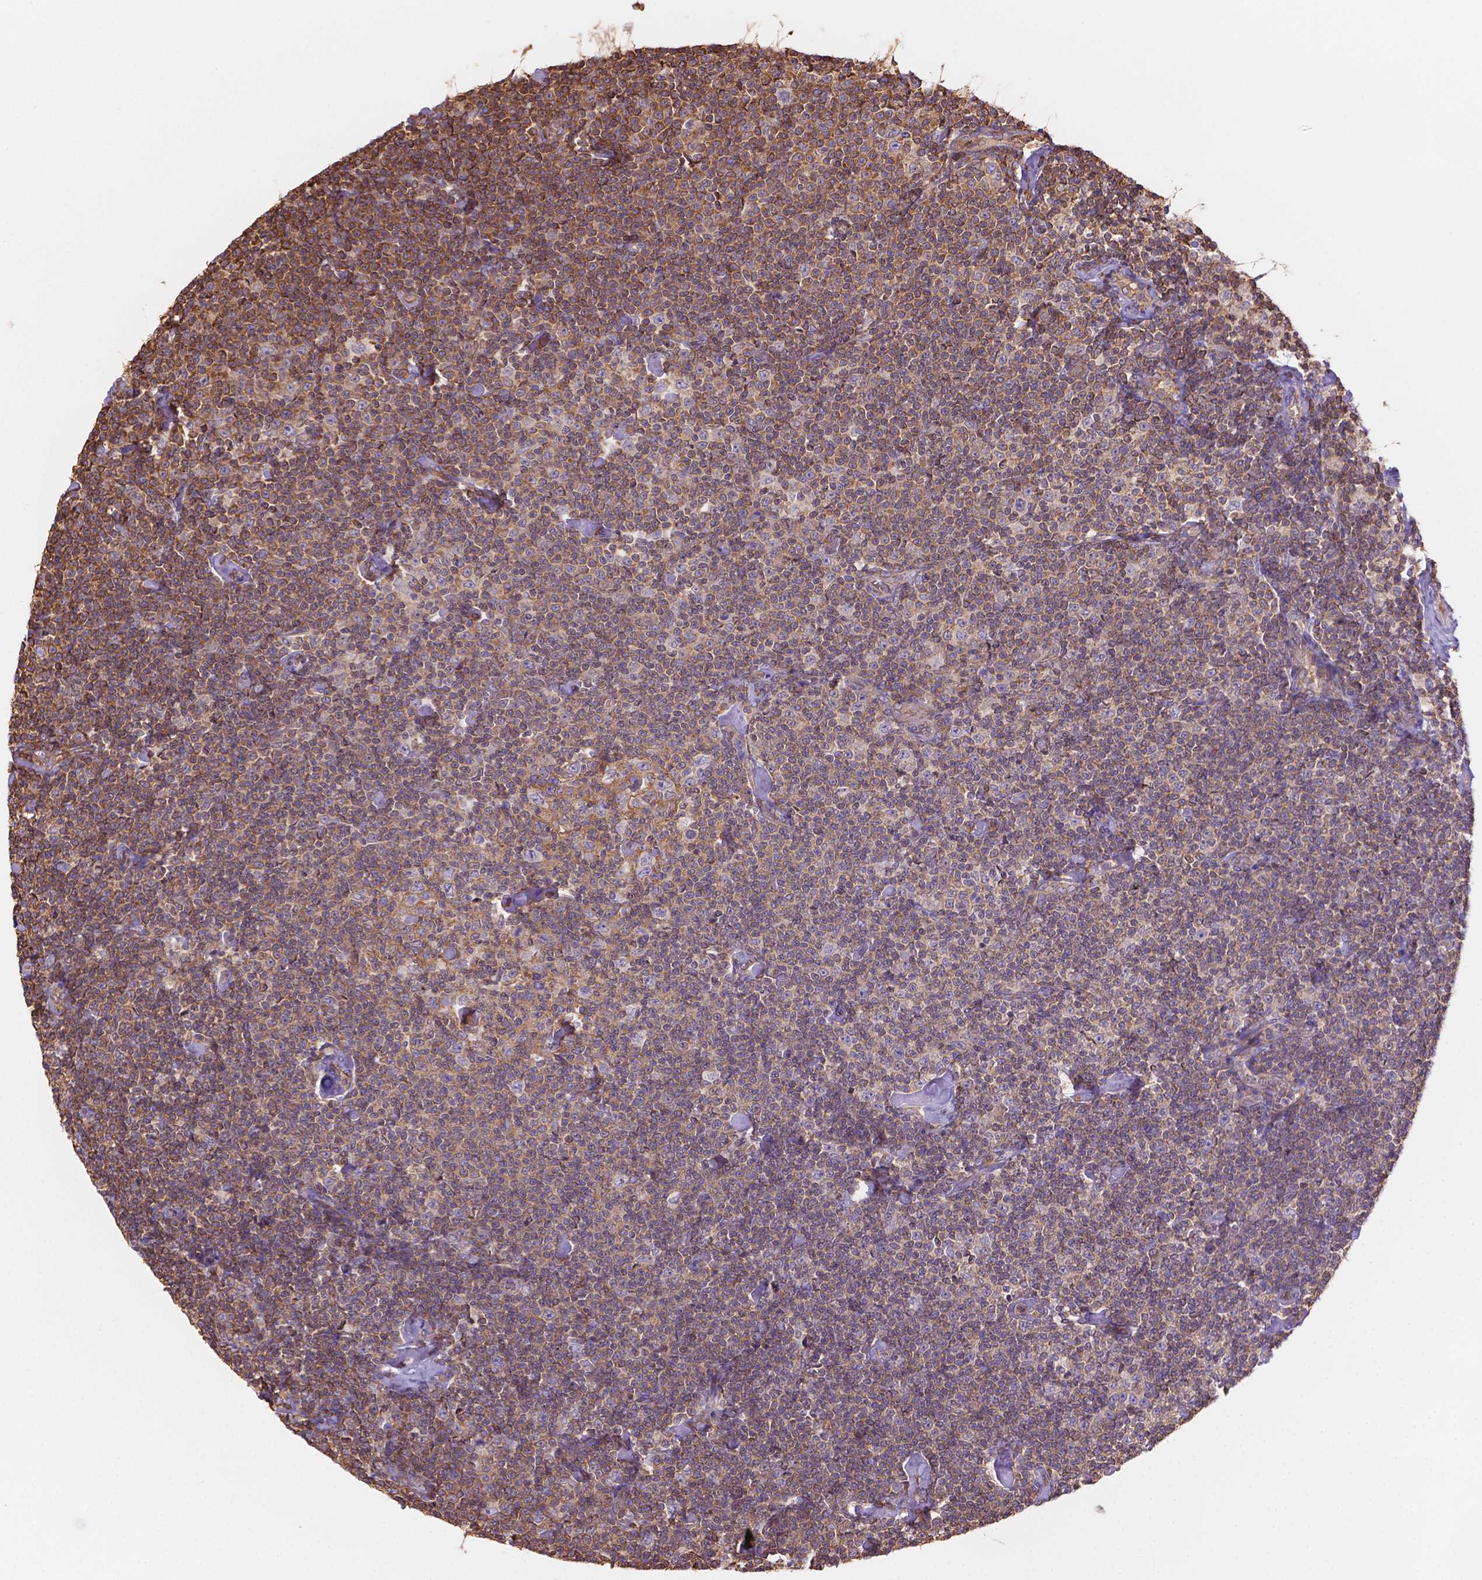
{"staining": {"intensity": "moderate", "quantity": "25%-75%", "location": "cytoplasmic/membranous"}, "tissue": "lymphoma", "cell_type": "Tumor cells", "image_type": "cancer", "snomed": [{"axis": "morphology", "description": "Malignant lymphoma, non-Hodgkin's type, Low grade"}, {"axis": "topography", "description": "Lymph node"}], "caption": "An immunohistochemistry image of tumor tissue is shown. Protein staining in brown labels moderate cytoplasmic/membranous positivity in lymphoma within tumor cells.", "gene": "DMWD", "patient": {"sex": "male", "age": 81}}